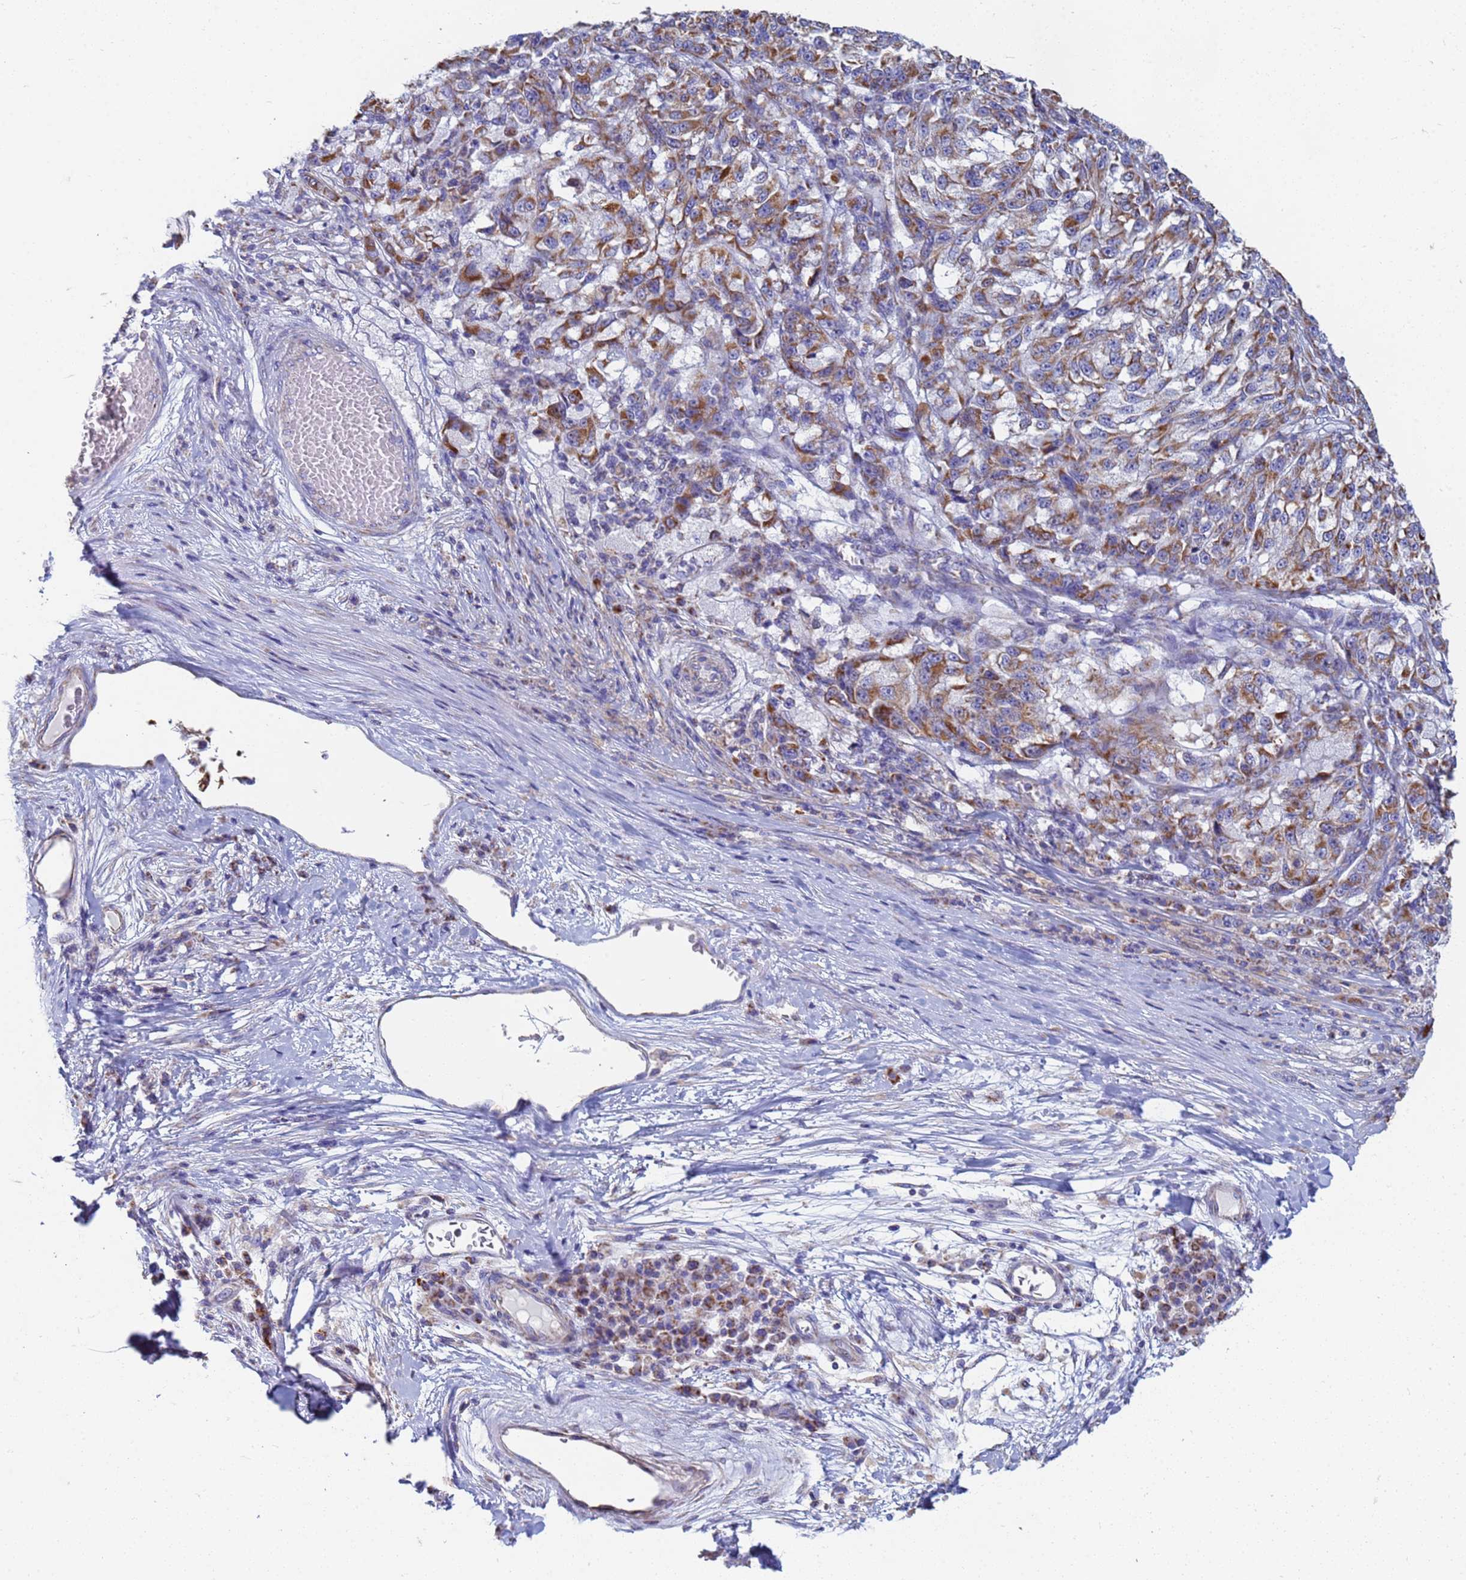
{"staining": {"intensity": "moderate", "quantity": ">75%", "location": "cytoplasmic/membranous"}, "tissue": "melanoma", "cell_type": "Tumor cells", "image_type": "cancer", "snomed": [{"axis": "morphology", "description": "Malignant melanoma, NOS"}, {"axis": "topography", "description": "Skin"}], "caption": "This photomicrograph displays IHC staining of melanoma, with medium moderate cytoplasmic/membranous positivity in about >75% of tumor cells.", "gene": "UQCRH", "patient": {"sex": "male", "age": 53}}